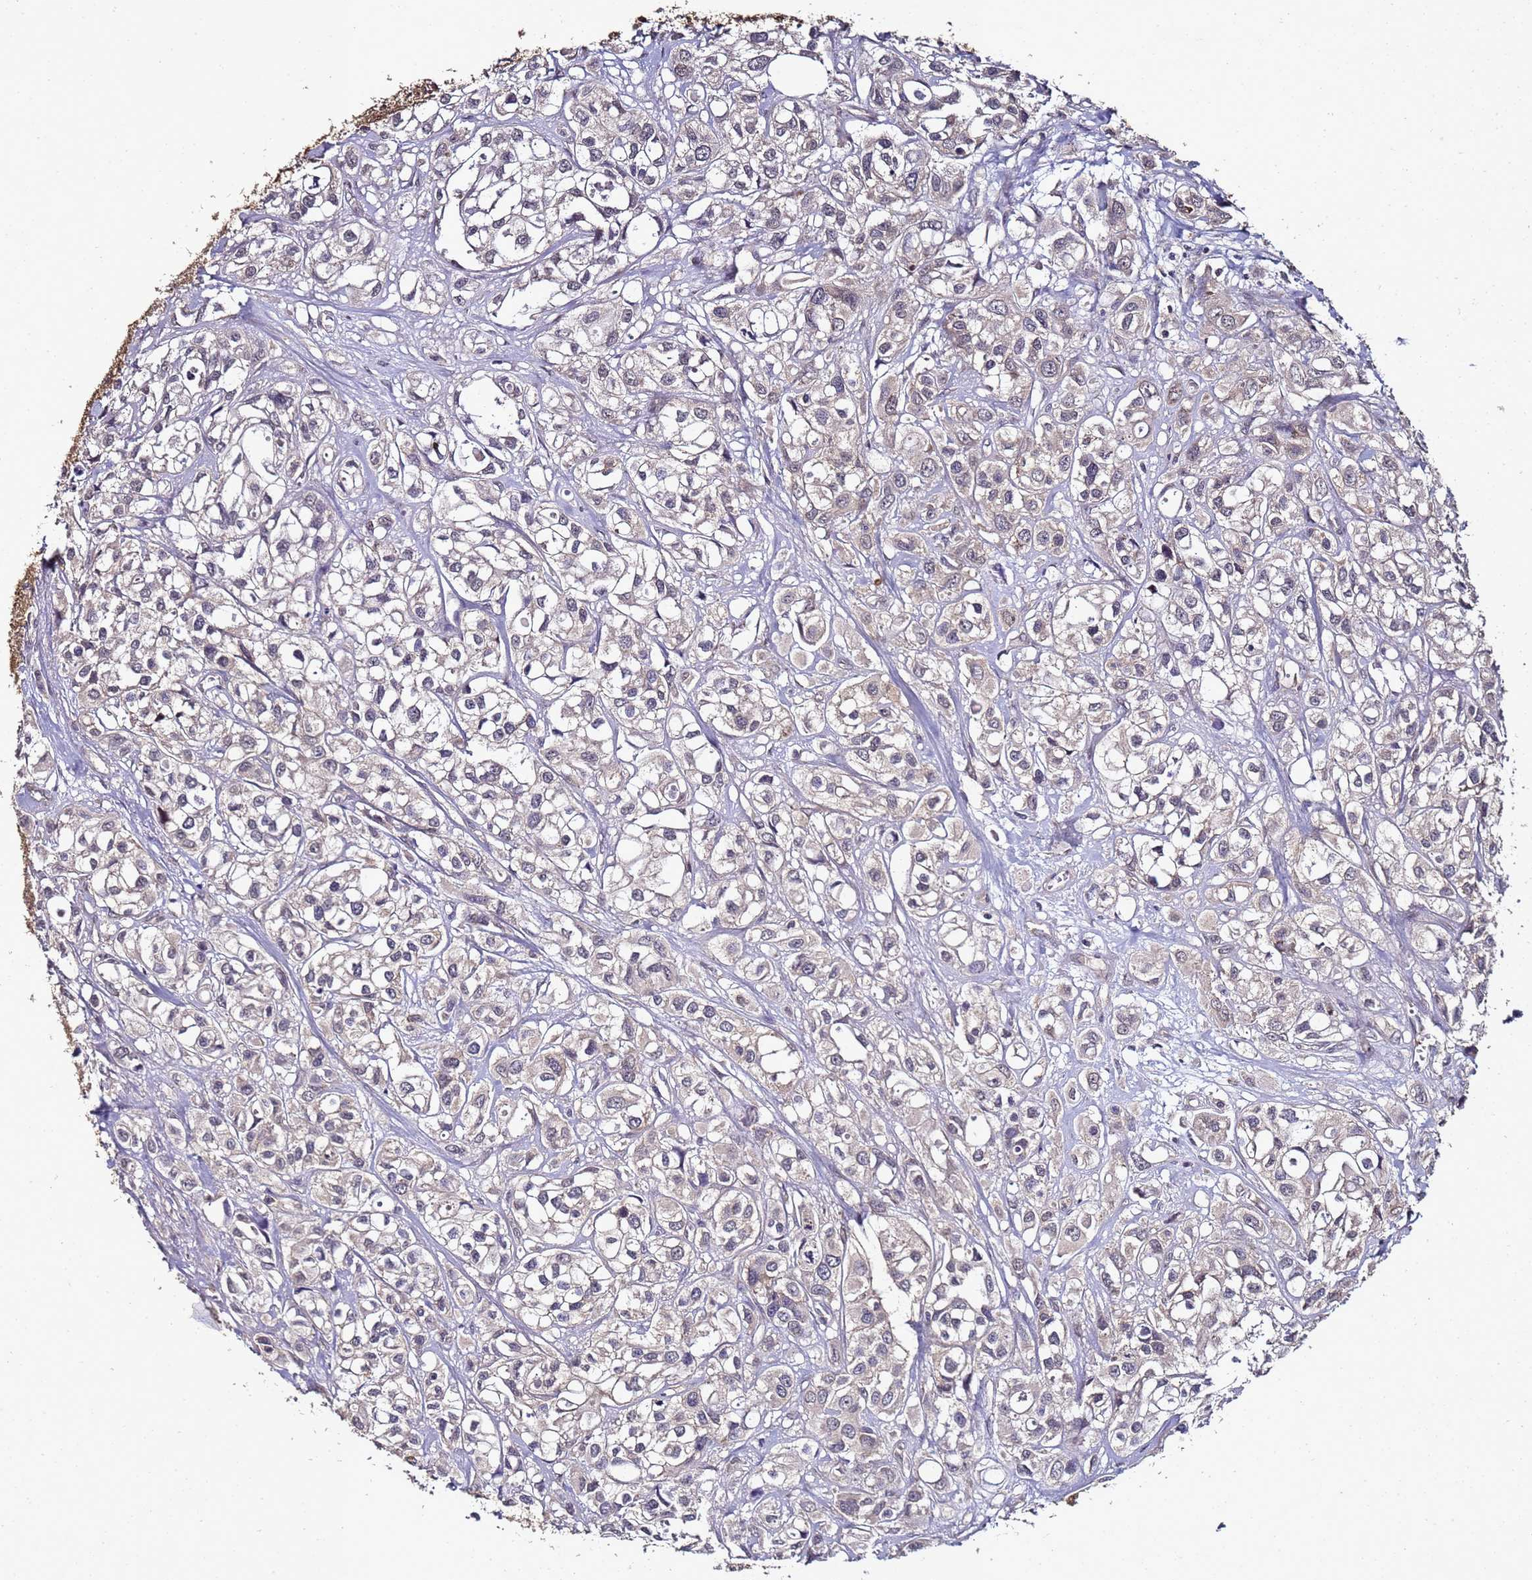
{"staining": {"intensity": "negative", "quantity": "none", "location": "none"}, "tissue": "urothelial cancer", "cell_type": "Tumor cells", "image_type": "cancer", "snomed": [{"axis": "morphology", "description": "Urothelial carcinoma, High grade"}, {"axis": "topography", "description": "Urinary bladder"}], "caption": "DAB (3,3'-diaminobenzidine) immunohistochemical staining of high-grade urothelial carcinoma displays no significant staining in tumor cells.", "gene": "ANKRD17", "patient": {"sex": "male", "age": 67}}